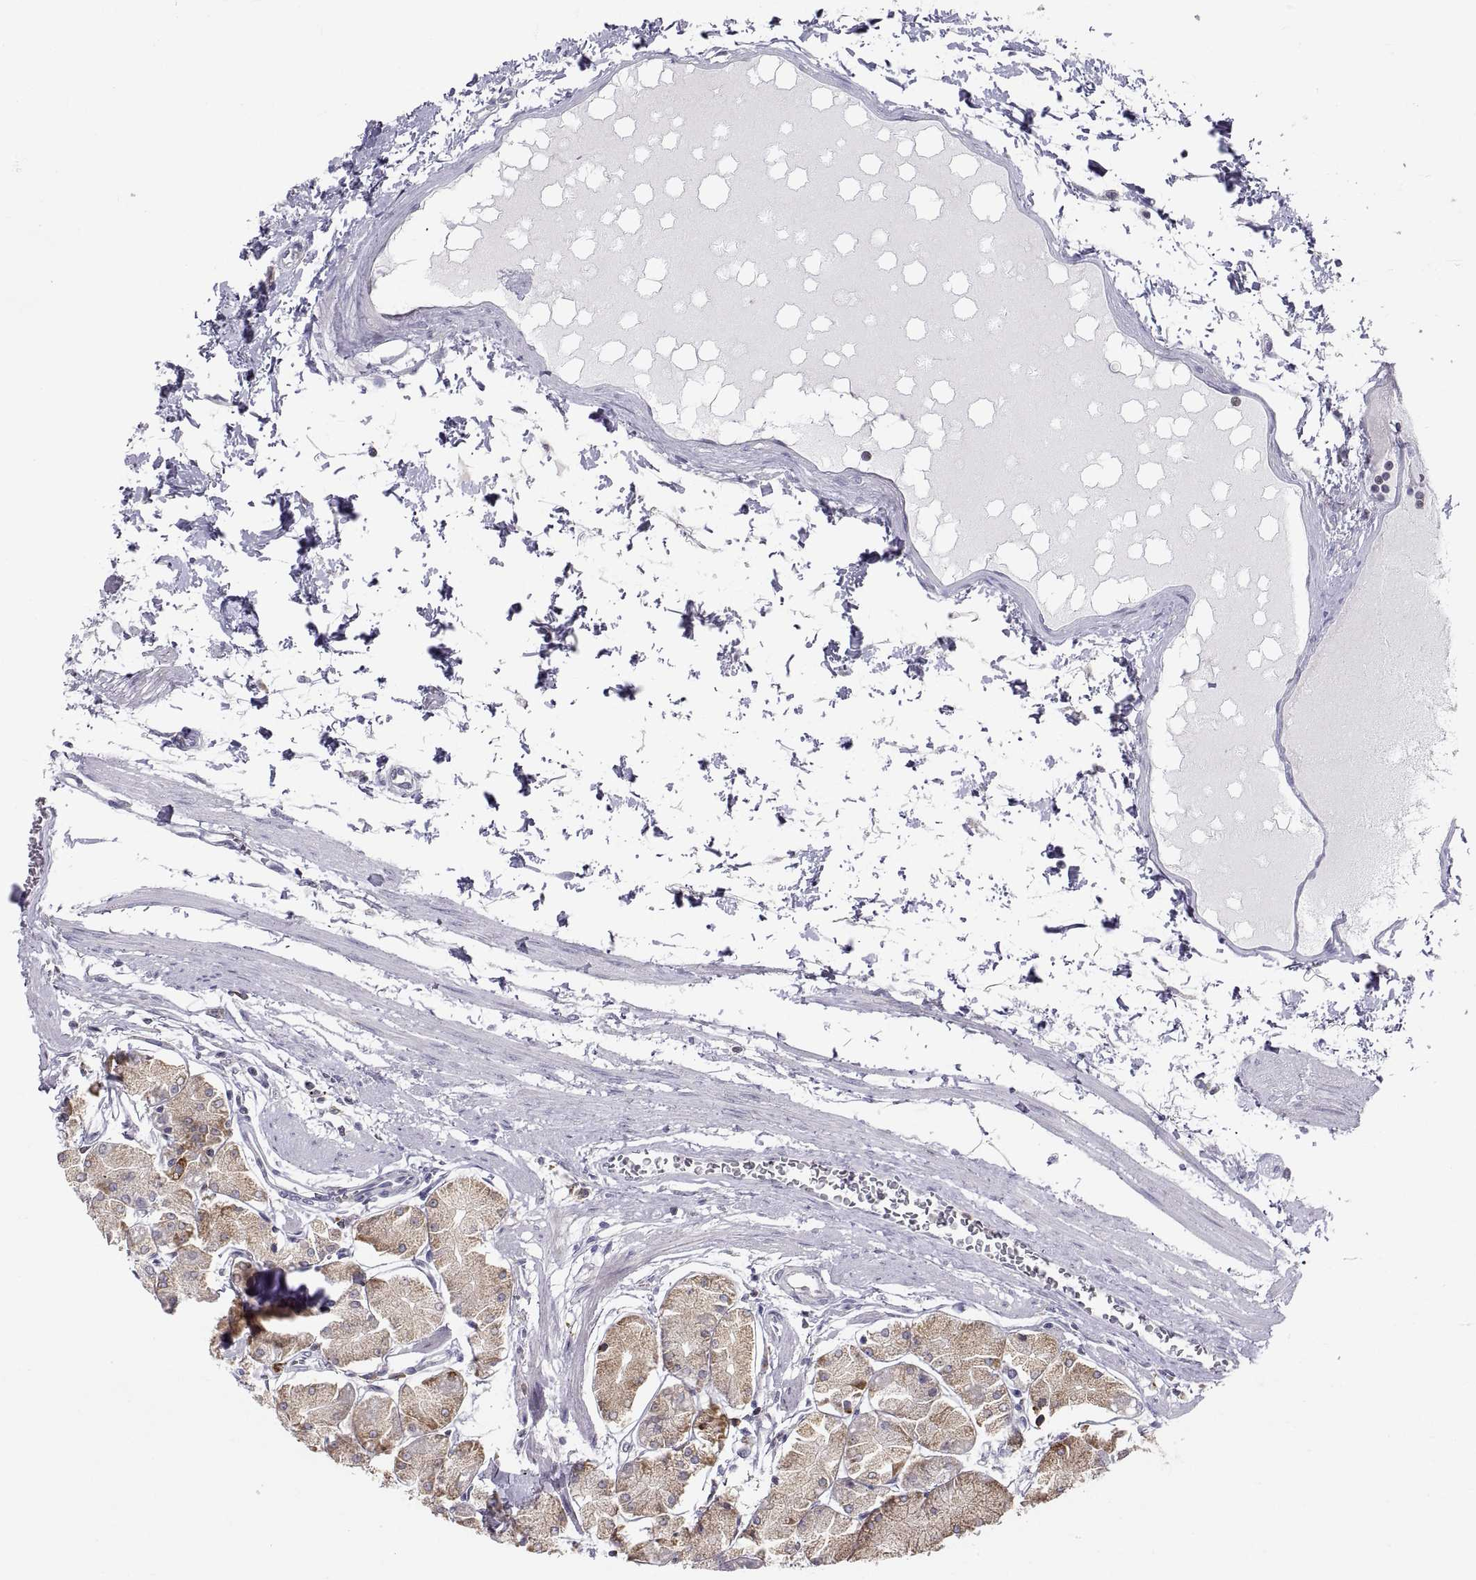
{"staining": {"intensity": "moderate", "quantity": ">75%", "location": "cytoplasmic/membranous"}, "tissue": "stomach", "cell_type": "Glandular cells", "image_type": "normal", "snomed": [{"axis": "morphology", "description": "Normal tissue, NOS"}, {"axis": "topography", "description": "Stomach, upper"}], "caption": "Immunohistochemical staining of unremarkable stomach shows moderate cytoplasmic/membranous protein expression in approximately >75% of glandular cells.", "gene": "ERO1A", "patient": {"sex": "male", "age": 60}}